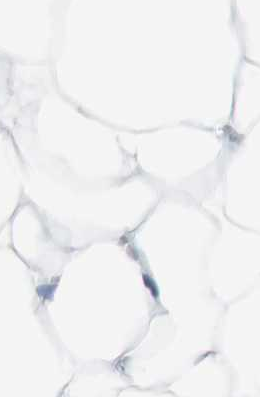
{"staining": {"intensity": "negative", "quantity": "none", "location": "none"}, "tissue": "adipose tissue", "cell_type": "Adipocytes", "image_type": "normal", "snomed": [{"axis": "morphology", "description": "Normal tissue, NOS"}, {"axis": "topography", "description": "Breast"}, {"axis": "topography", "description": "Adipose tissue"}], "caption": "Immunohistochemical staining of unremarkable adipose tissue reveals no significant positivity in adipocytes.", "gene": "DLG4", "patient": {"sex": "female", "age": 25}}